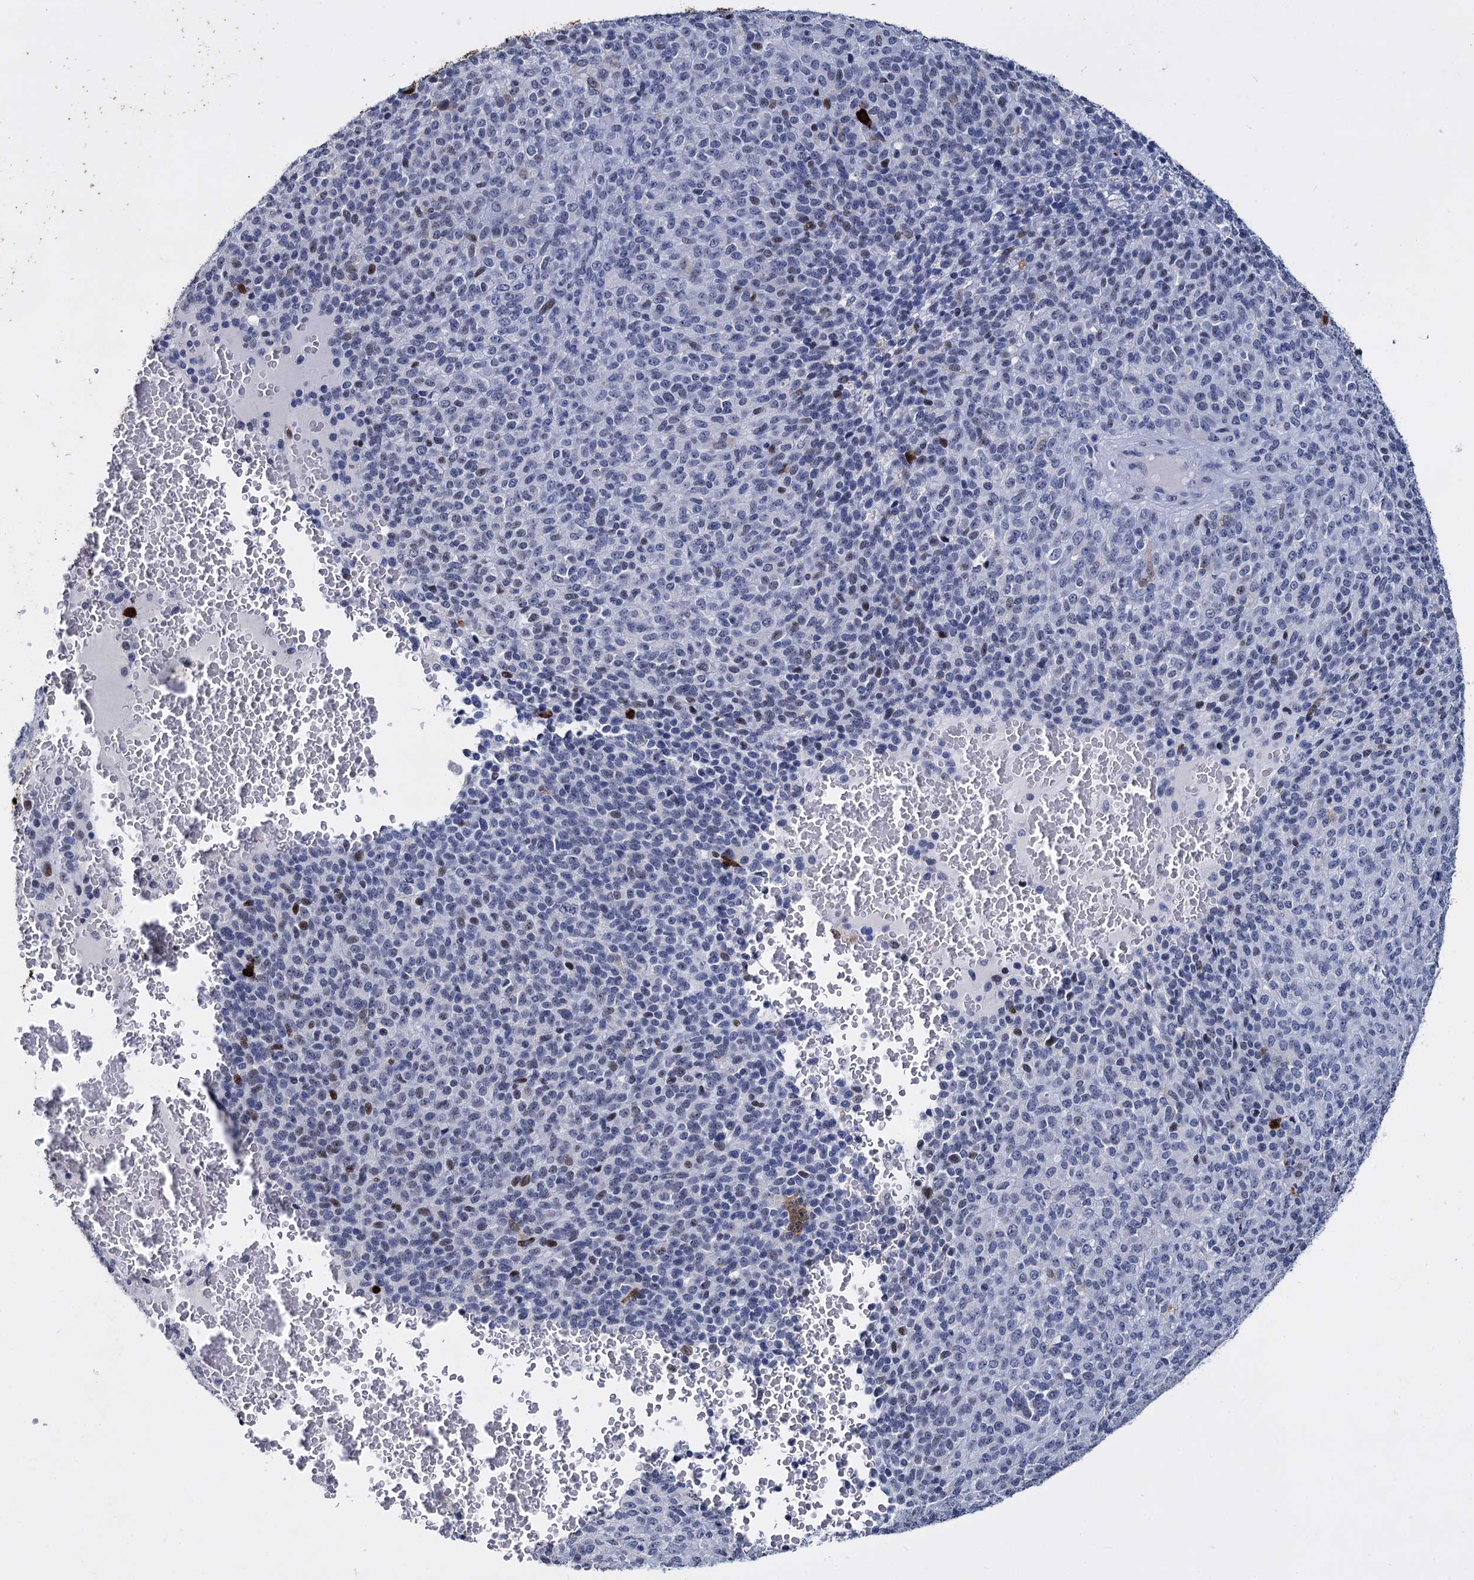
{"staining": {"intensity": "negative", "quantity": "none", "location": "none"}, "tissue": "melanoma", "cell_type": "Tumor cells", "image_type": "cancer", "snomed": [{"axis": "morphology", "description": "Malignant melanoma, Metastatic site"}, {"axis": "topography", "description": "Brain"}], "caption": "This is an immunohistochemistry image of melanoma. There is no expression in tumor cells.", "gene": "MAGEA4", "patient": {"sex": "female", "age": 56}}